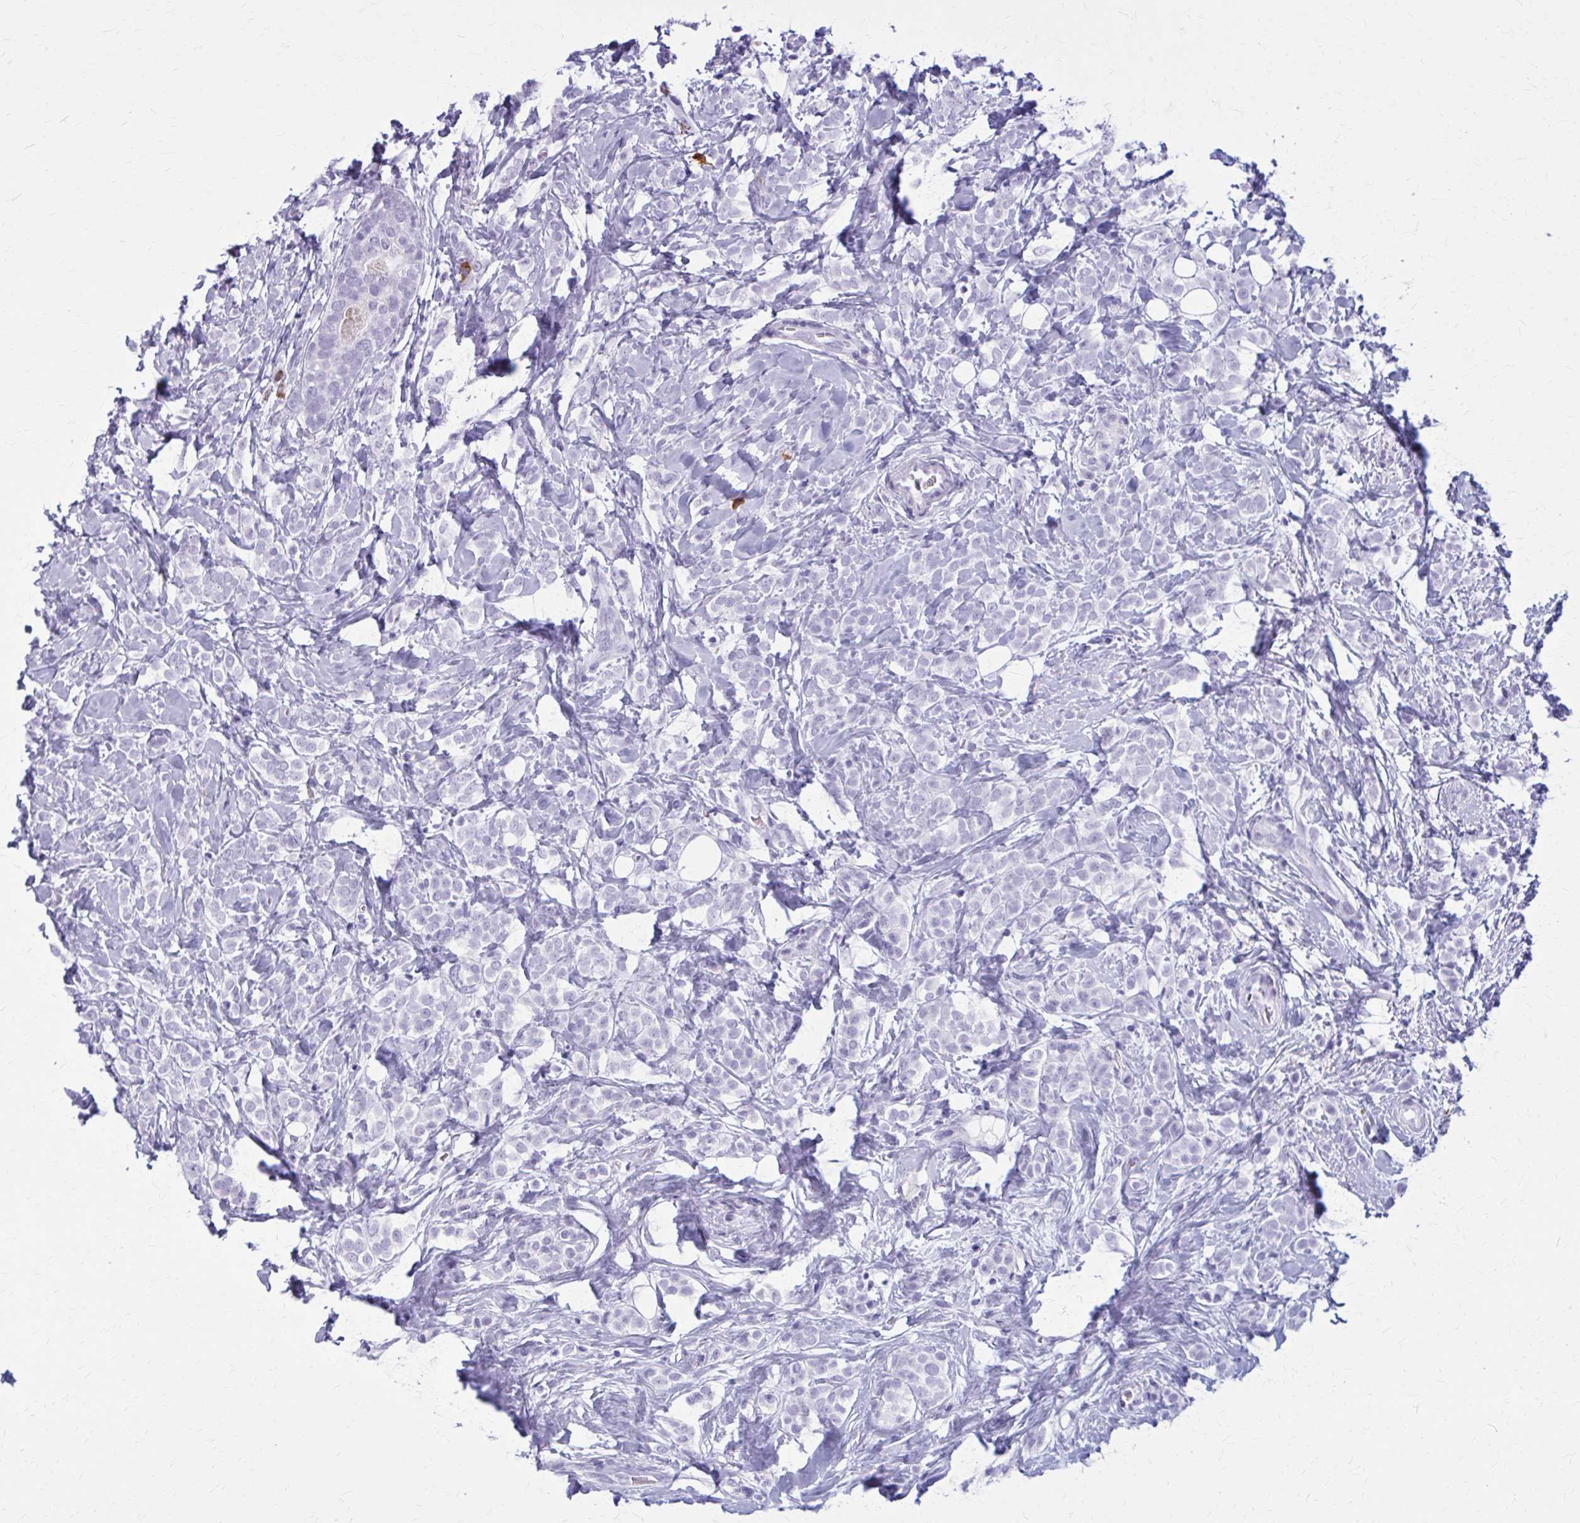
{"staining": {"intensity": "negative", "quantity": "none", "location": "none"}, "tissue": "breast cancer", "cell_type": "Tumor cells", "image_type": "cancer", "snomed": [{"axis": "morphology", "description": "Lobular carcinoma"}, {"axis": "topography", "description": "Breast"}], "caption": "The photomicrograph shows no significant expression in tumor cells of breast cancer.", "gene": "ZDHHC7", "patient": {"sex": "female", "age": 49}}